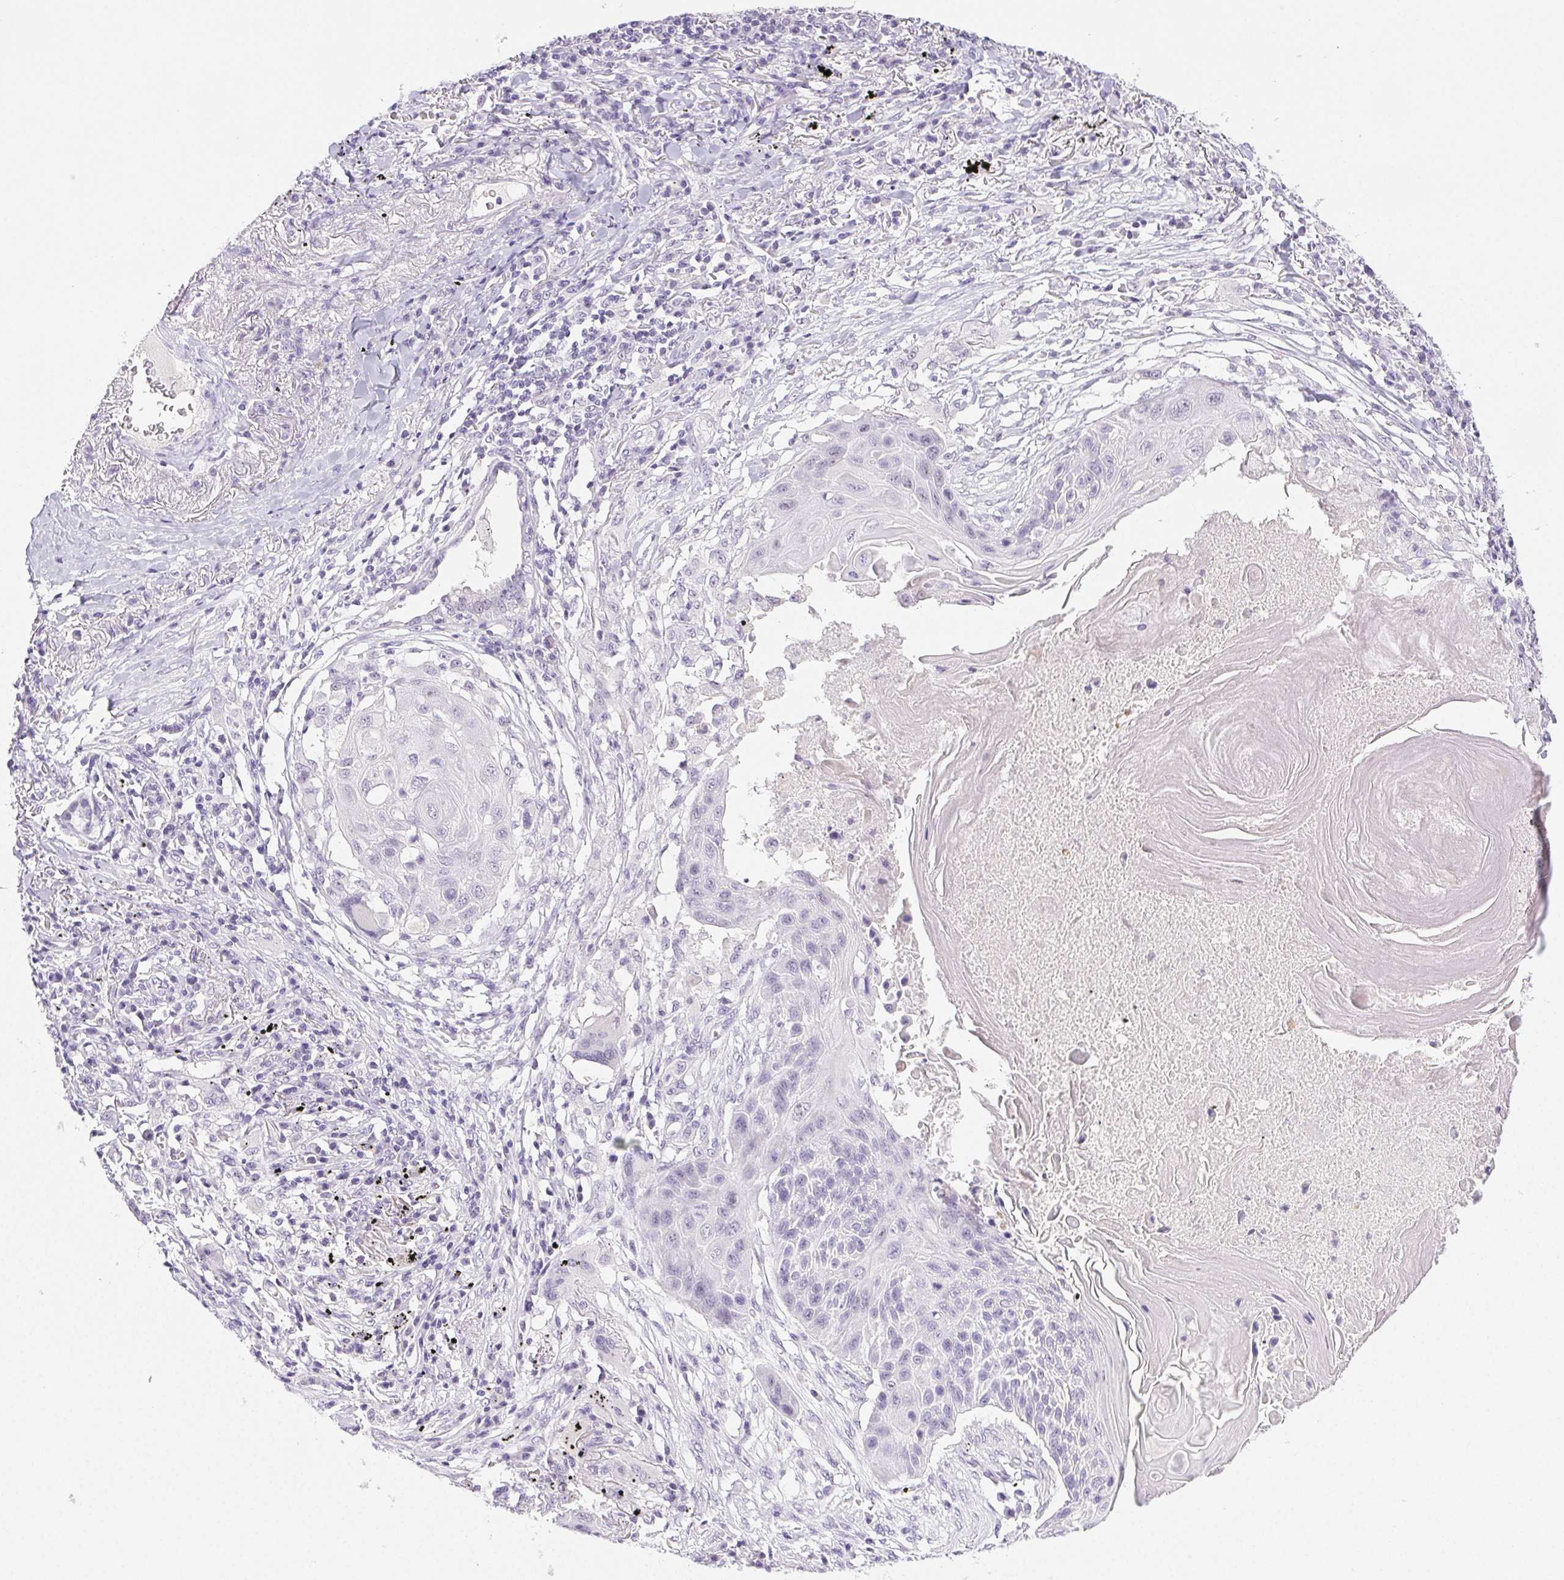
{"staining": {"intensity": "negative", "quantity": "none", "location": "none"}, "tissue": "lung cancer", "cell_type": "Tumor cells", "image_type": "cancer", "snomed": [{"axis": "morphology", "description": "Squamous cell carcinoma, NOS"}, {"axis": "topography", "description": "Lung"}], "caption": "Squamous cell carcinoma (lung) was stained to show a protein in brown. There is no significant positivity in tumor cells.", "gene": "ST8SIA3", "patient": {"sex": "male", "age": 78}}